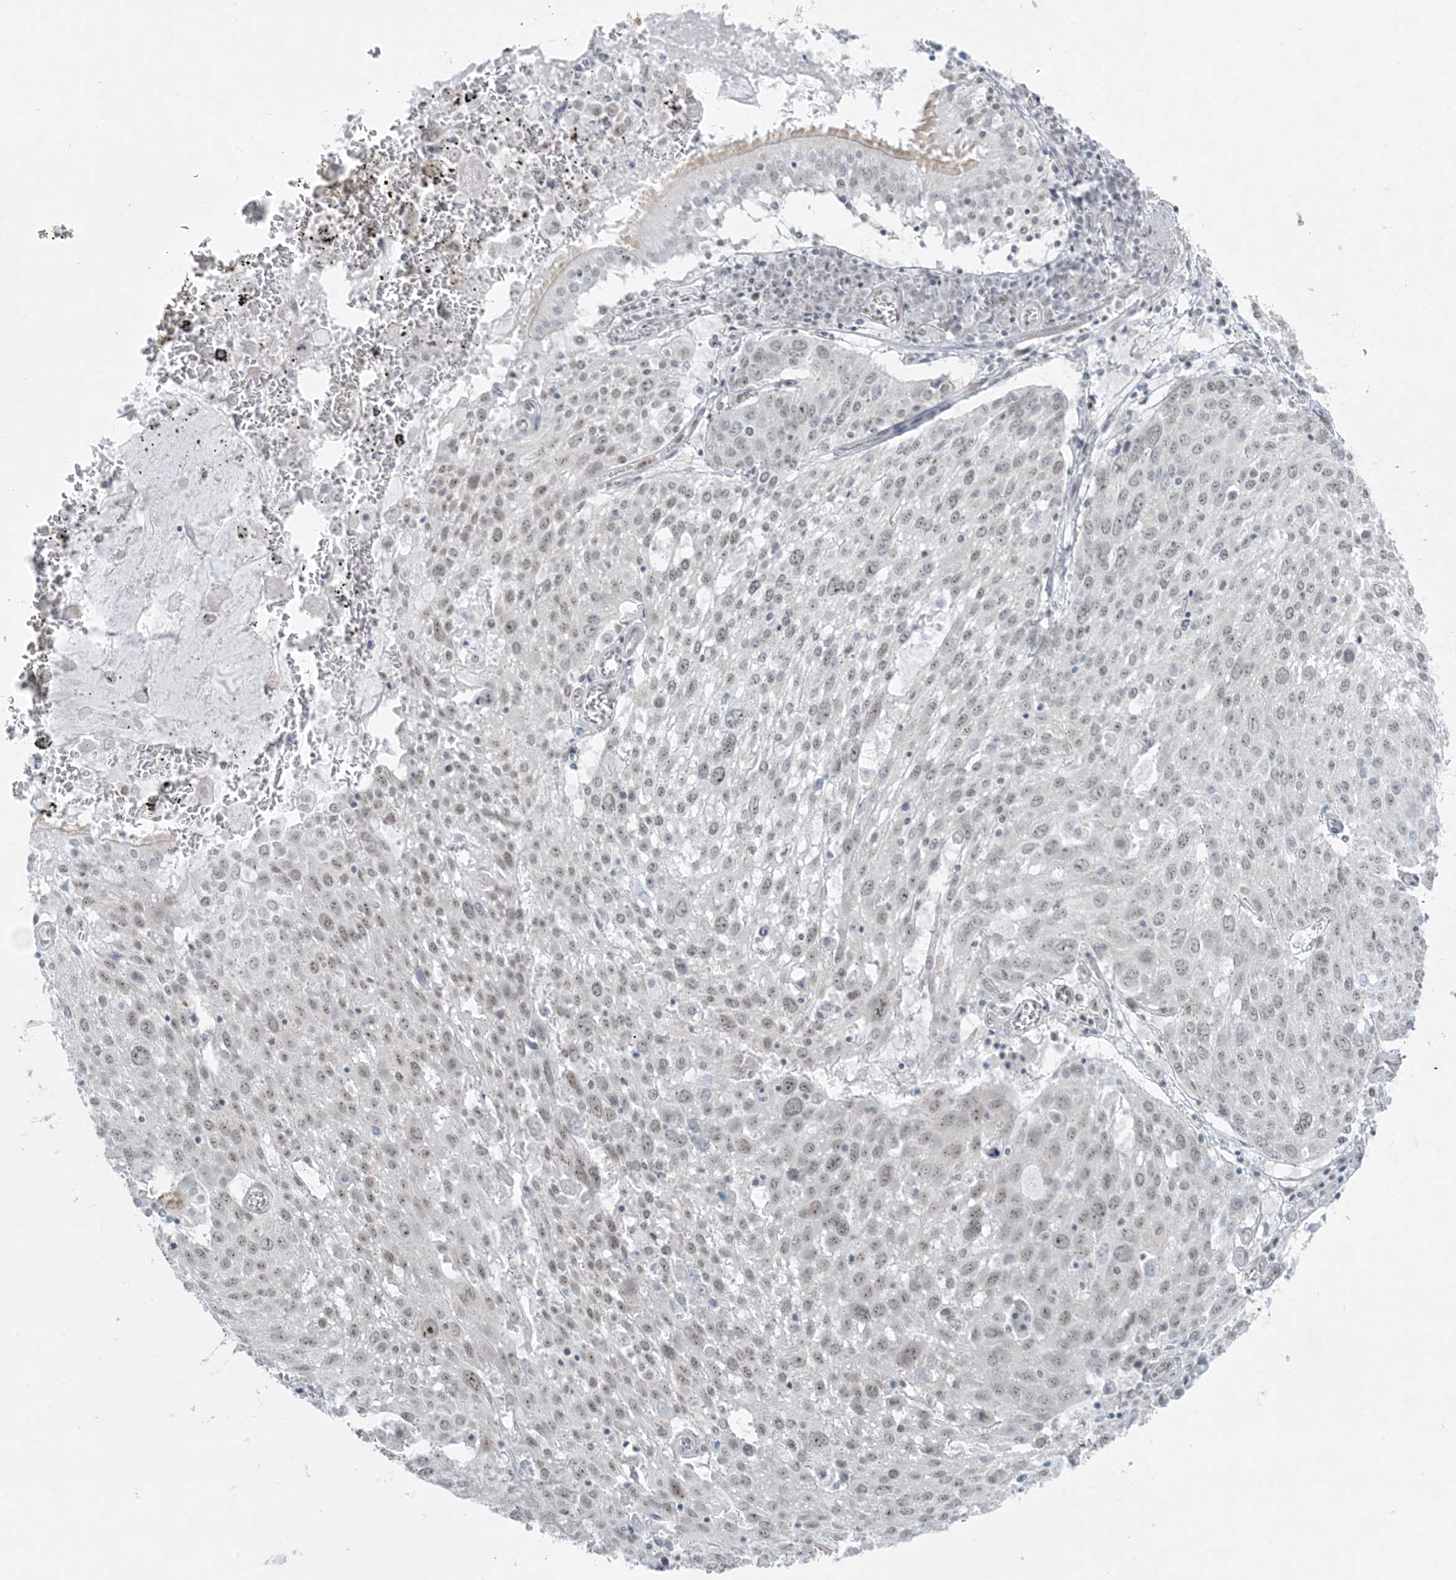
{"staining": {"intensity": "weak", "quantity": "25%-75%", "location": "nuclear"}, "tissue": "lung cancer", "cell_type": "Tumor cells", "image_type": "cancer", "snomed": [{"axis": "morphology", "description": "Squamous cell carcinoma, NOS"}, {"axis": "topography", "description": "Lung"}], "caption": "This image reveals immunohistochemistry staining of human lung squamous cell carcinoma, with low weak nuclear staining in about 25%-75% of tumor cells.", "gene": "ZNF787", "patient": {"sex": "male", "age": 65}}